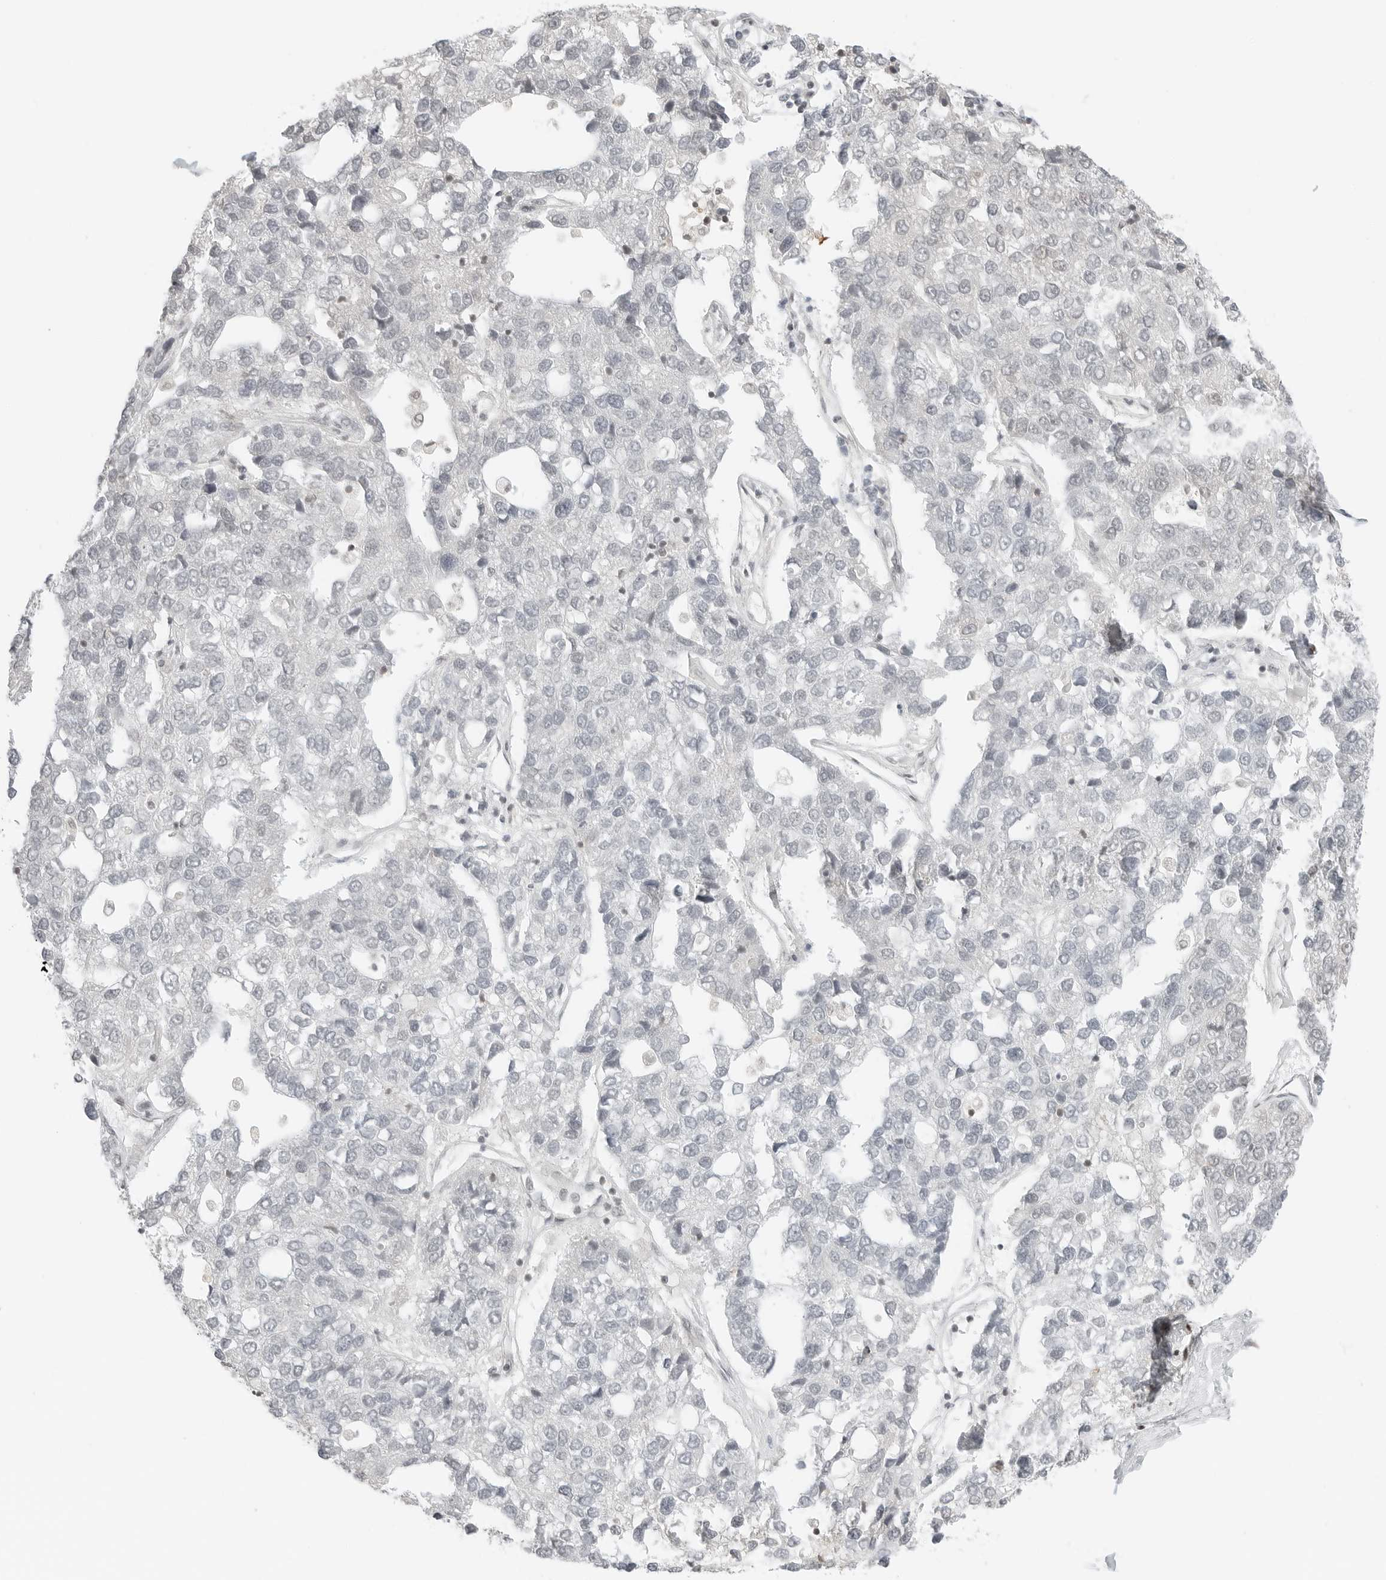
{"staining": {"intensity": "negative", "quantity": "none", "location": "none"}, "tissue": "pancreatic cancer", "cell_type": "Tumor cells", "image_type": "cancer", "snomed": [{"axis": "morphology", "description": "Adenocarcinoma, NOS"}, {"axis": "topography", "description": "Pancreas"}], "caption": "Tumor cells show no significant positivity in pancreatic cancer (adenocarcinoma).", "gene": "CRTC2", "patient": {"sex": "female", "age": 61}}